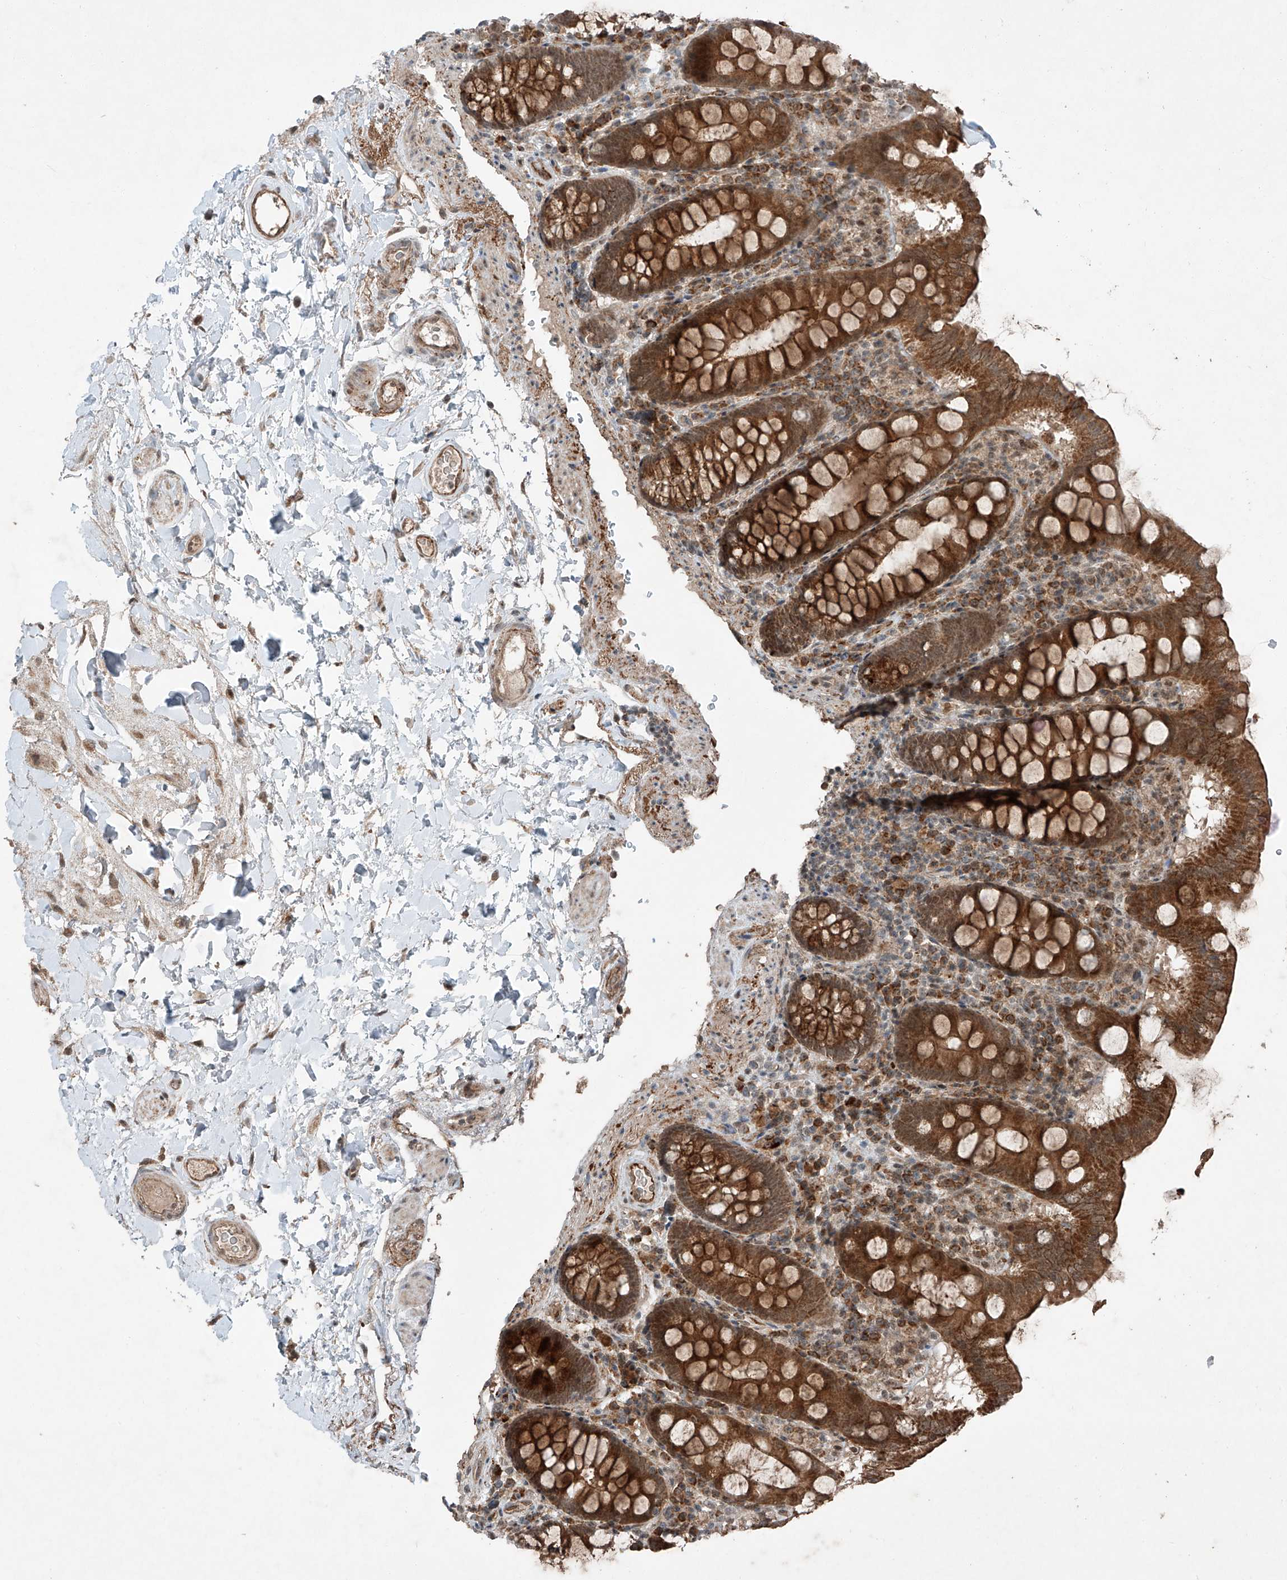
{"staining": {"intensity": "strong", "quantity": "25%-75%", "location": "cytoplasmic/membranous,nuclear"}, "tissue": "colon", "cell_type": "Endothelial cells", "image_type": "normal", "snomed": [{"axis": "morphology", "description": "Normal tissue, NOS"}, {"axis": "topography", "description": "Colon"}], "caption": "Endothelial cells reveal high levels of strong cytoplasmic/membranous,nuclear expression in about 25%-75% of cells in unremarkable human colon.", "gene": "ZNF620", "patient": {"sex": "female", "age": 79}}